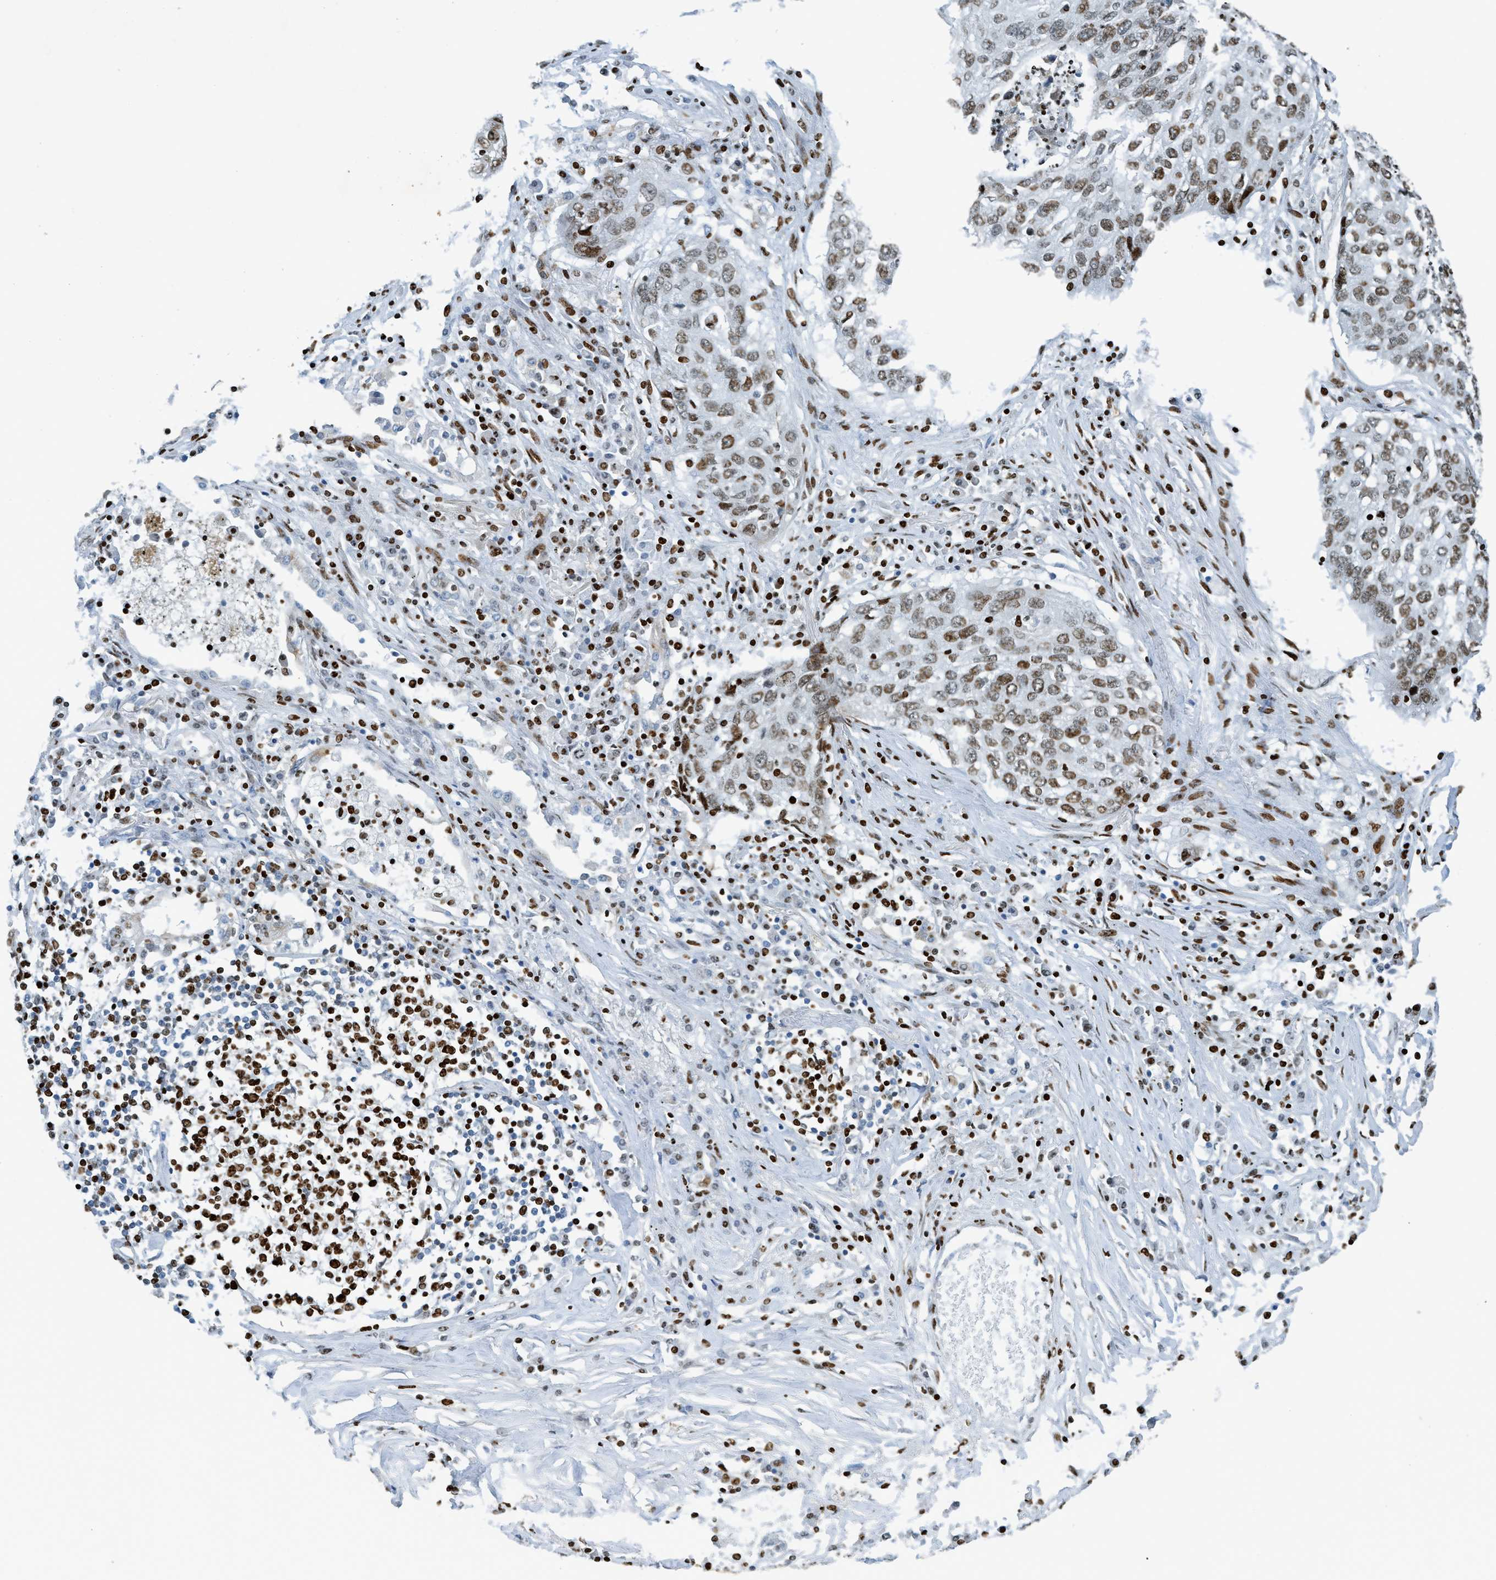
{"staining": {"intensity": "moderate", "quantity": "25%-75%", "location": "nuclear"}, "tissue": "lung cancer", "cell_type": "Tumor cells", "image_type": "cancer", "snomed": [{"axis": "morphology", "description": "Squamous cell carcinoma, NOS"}, {"axis": "topography", "description": "Lung"}], "caption": "Protein staining by immunohistochemistry (IHC) exhibits moderate nuclear staining in about 25%-75% of tumor cells in lung cancer.", "gene": "SH3D19", "patient": {"sex": "female", "age": 63}}